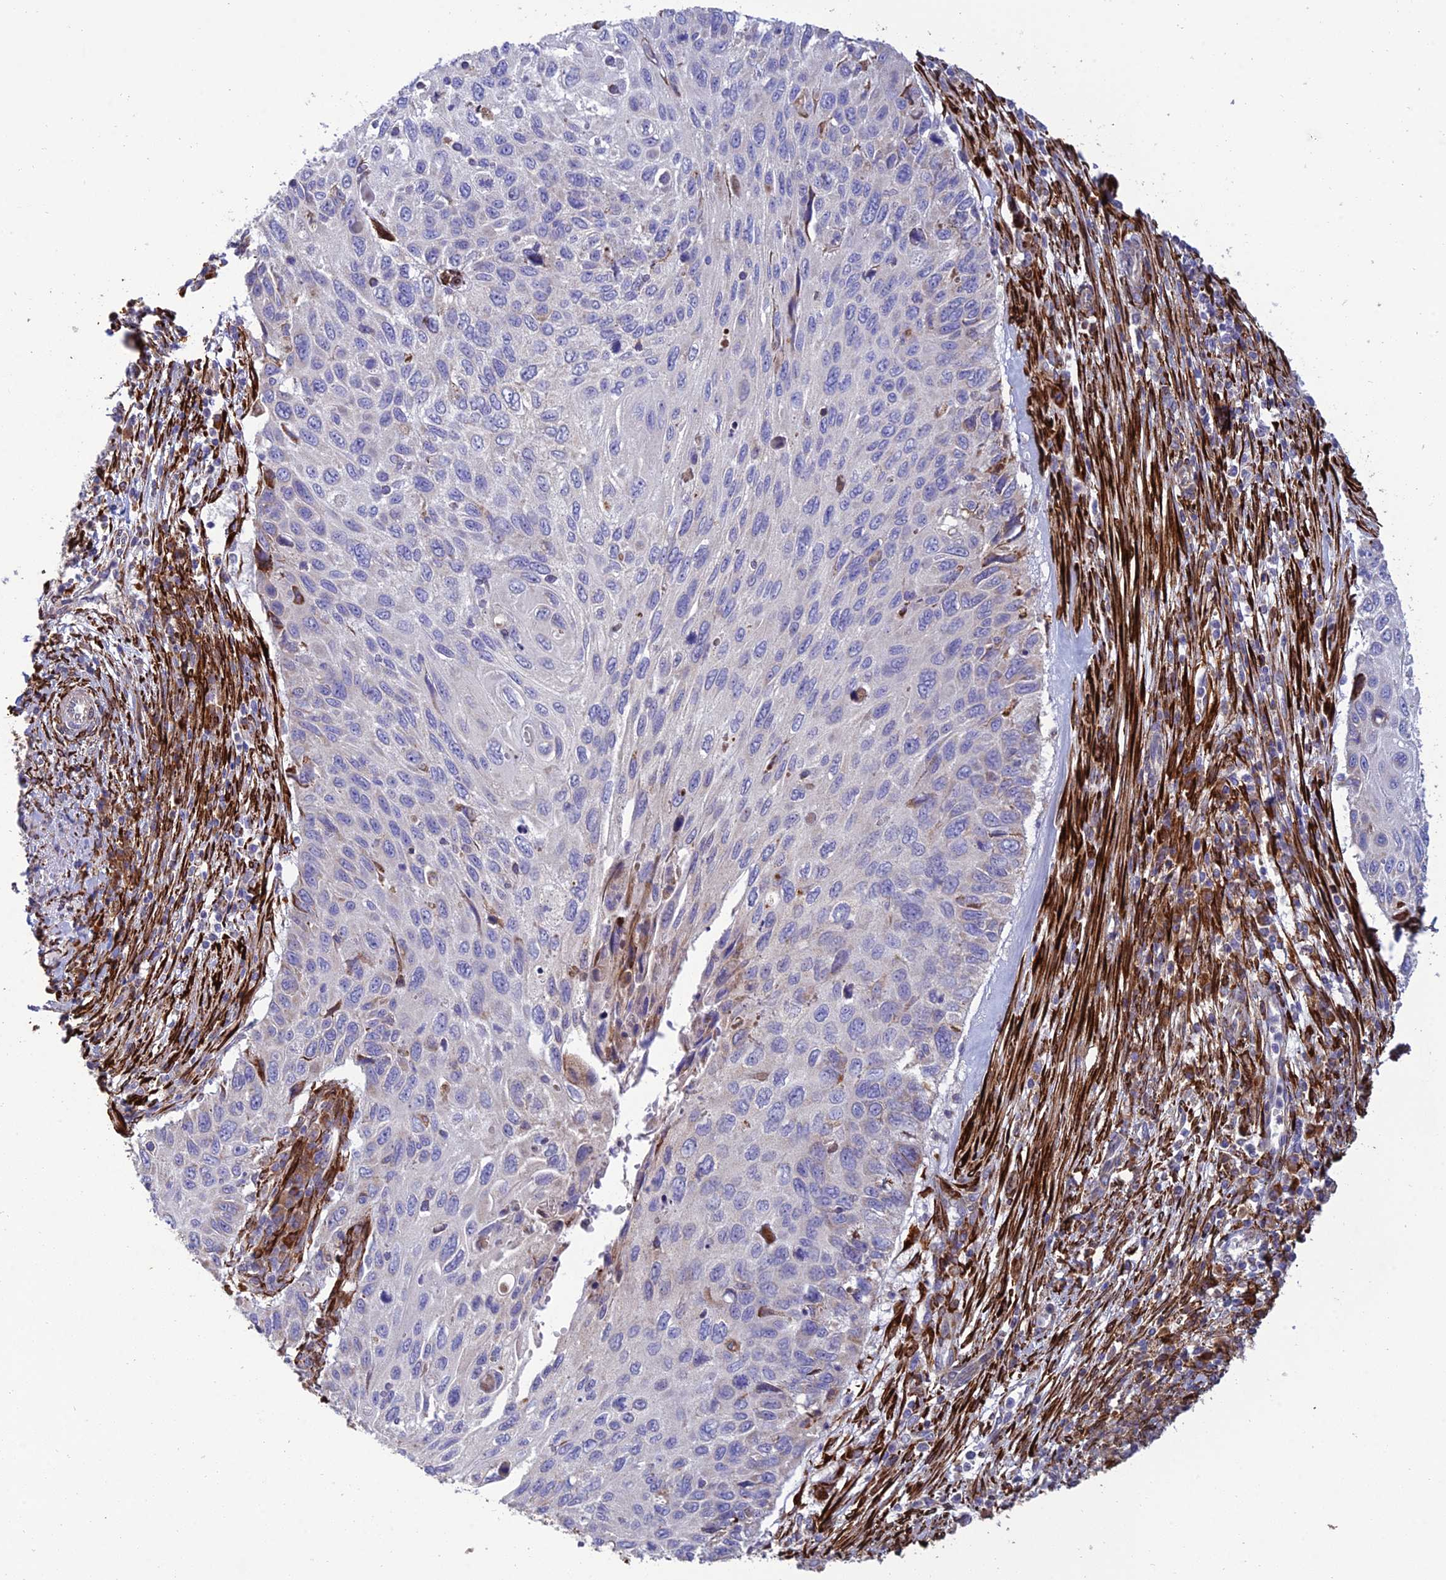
{"staining": {"intensity": "negative", "quantity": "none", "location": "none"}, "tissue": "cervical cancer", "cell_type": "Tumor cells", "image_type": "cancer", "snomed": [{"axis": "morphology", "description": "Squamous cell carcinoma, NOS"}, {"axis": "topography", "description": "Cervix"}], "caption": "Tumor cells show no significant protein staining in squamous cell carcinoma (cervical).", "gene": "RCN3", "patient": {"sex": "female", "age": 70}}